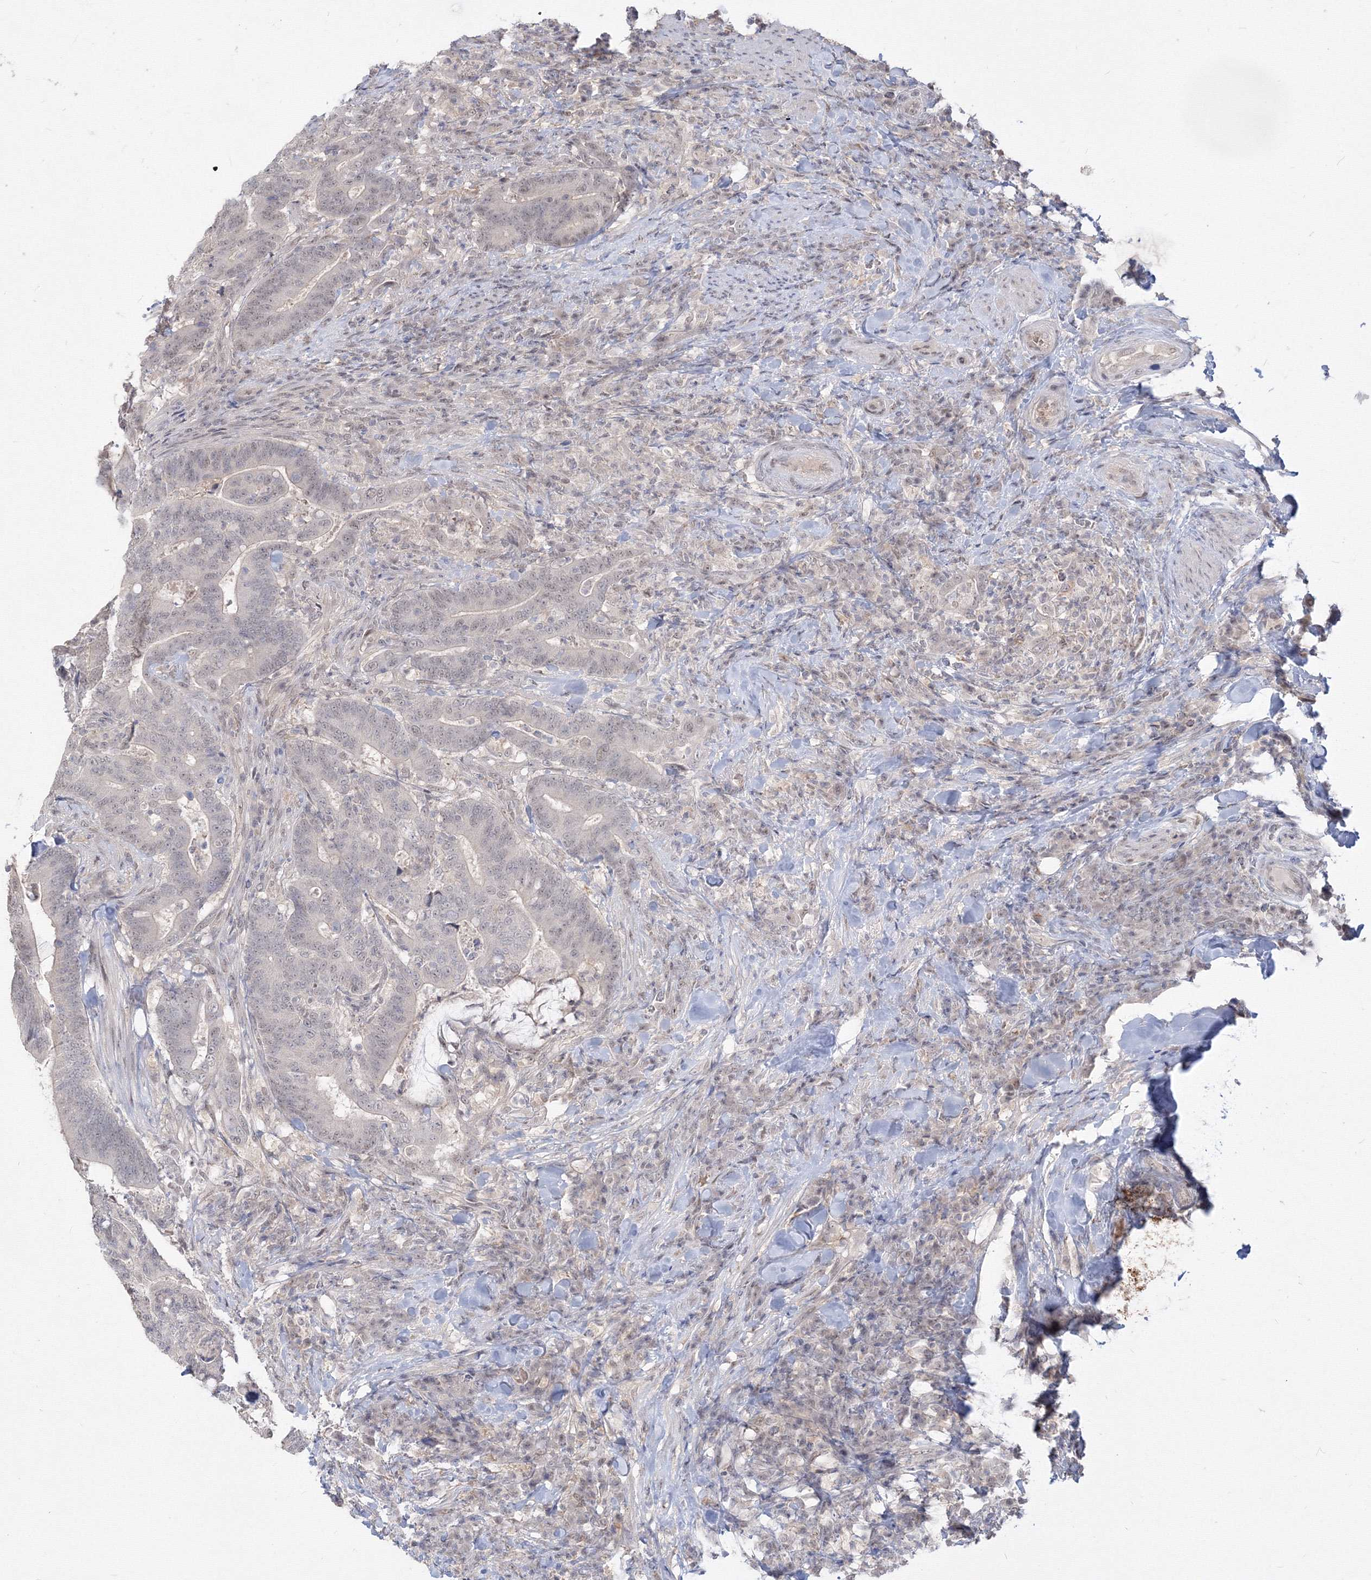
{"staining": {"intensity": "weak", "quantity": "<25%", "location": "nuclear"}, "tissue": "colorectal cancer", "cell_type": "Tumor cells", "image_type": "cancer", "snomed": [{"axis": "morphology", "description": "Adenocarcinoma, NOS"}, {"axis": "topography", "description": "Colon"}], "caption": "Tumor cells show no significant staining in colorectal cancer.", "gene": "COPS4", "patient": {"sex": "female", "age": 66}}